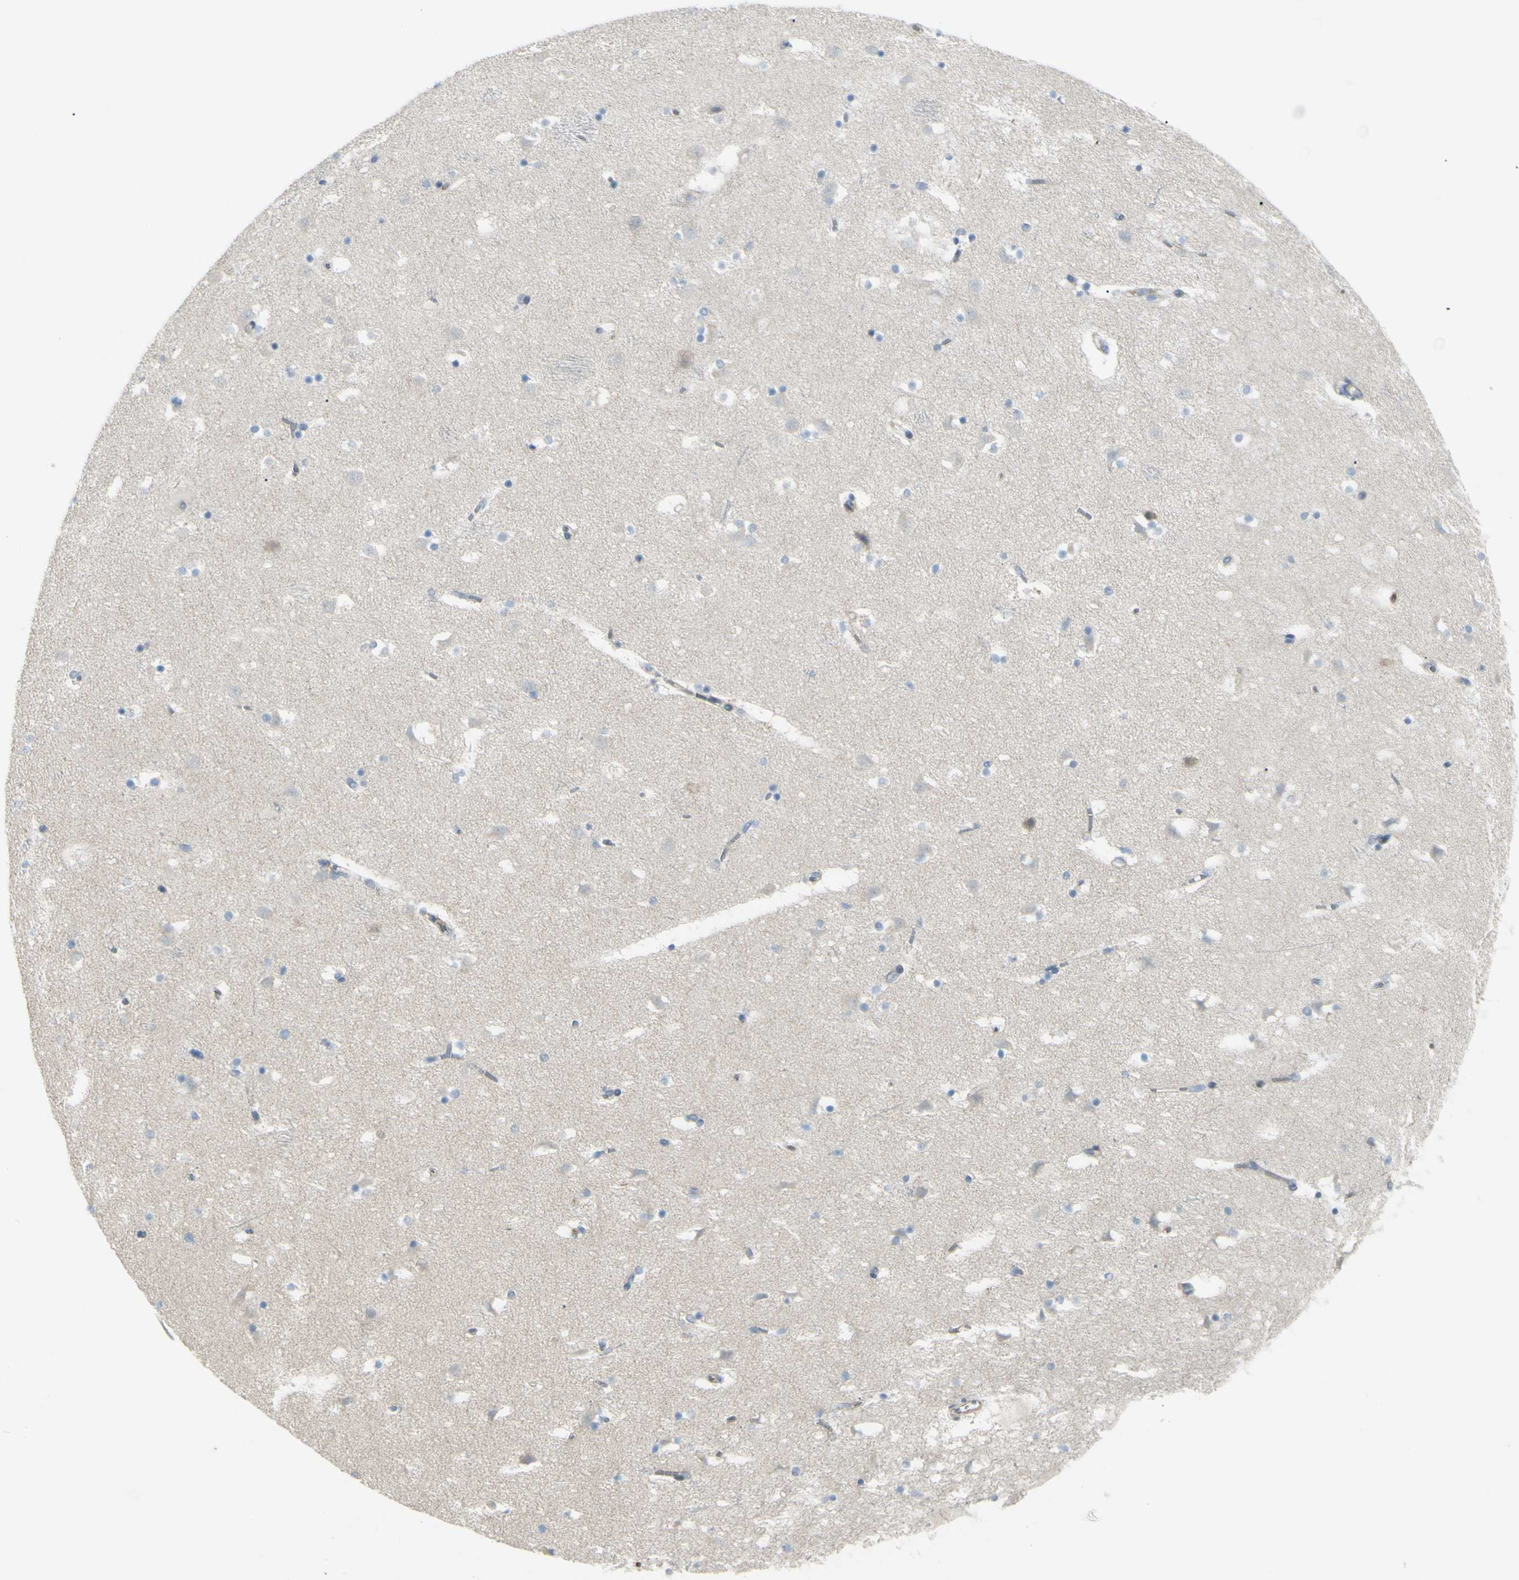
{"staining": {"intensity": "weak", "quantity": "<25%", "location": "cytoplasmic/membranous"}, "tissue": "caudate", "cell_type": "Glial cells", "image_type": "normal", "snomed": [{"axis": "morphology", "description": "Normal tissue, NOS"}, {"axis": "topography", "description": "Lateral ventricle wall"}], "caption": "This is a micrograph of immunohistochemistry staining of benign caudate, which shows no expression in glial cells. (DAB (3,3'-diaminobenzidine) IHC with hematoxylin counter stain).", "gene": "LMTK2", "patient": {"sex": "male", "age": 45}}